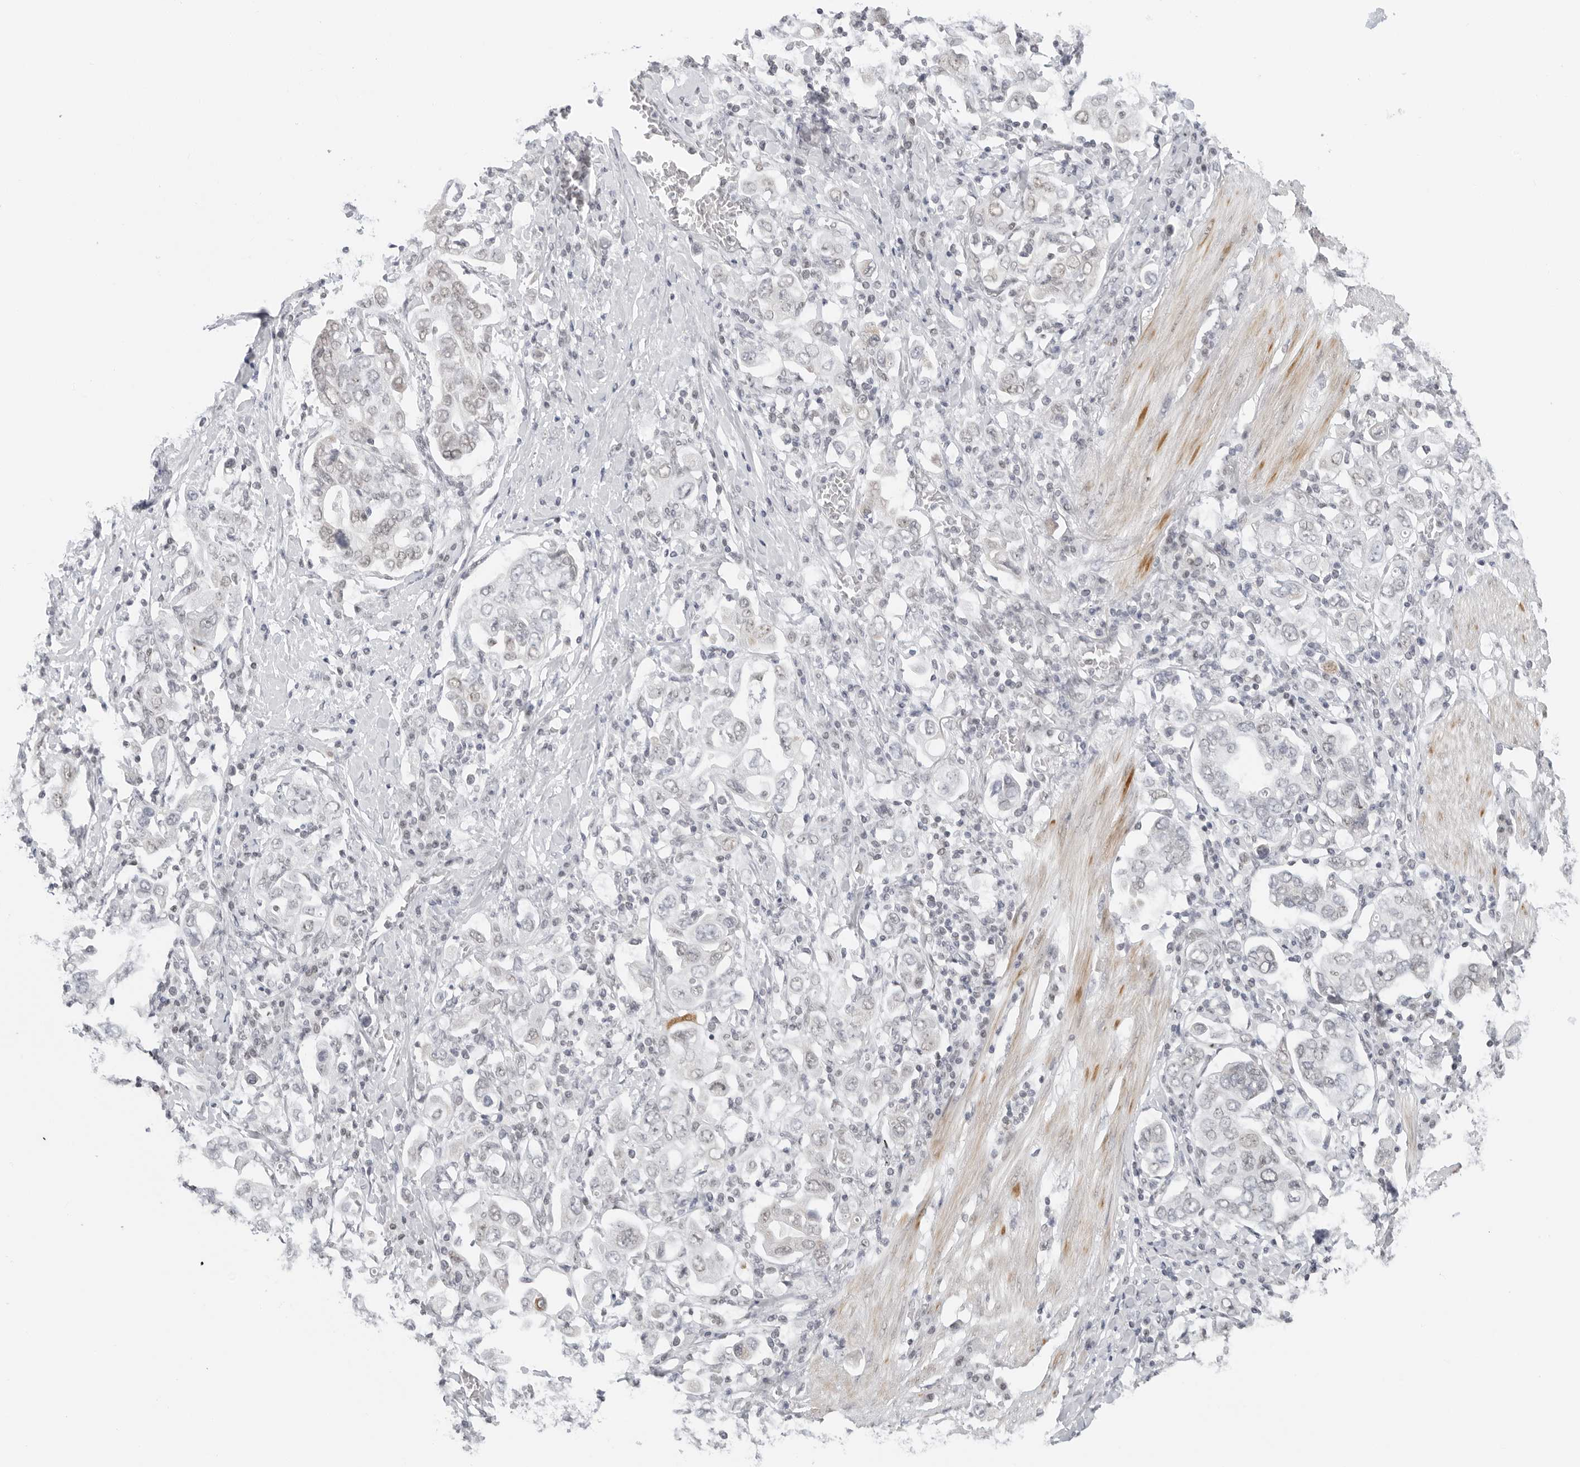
{"staining": {"intensity": "negative", "quantity": "none", "location": "none"}, "tissue": "stomach cancer", "cell_type": "Tumor cells", "image_type": "cancer", "snomed": [{"axis": "morphology", "description": "Adenocarcinoma, NOS"}, {"axis": "topography", "description": "Stomach, upper"}], "caption": "The histopathology image shows no significant positivity in tumor cells of adenocarcinoma (stomach).", "gene": "FOXK2", "patient": {"sex": "male", "age": 62}}